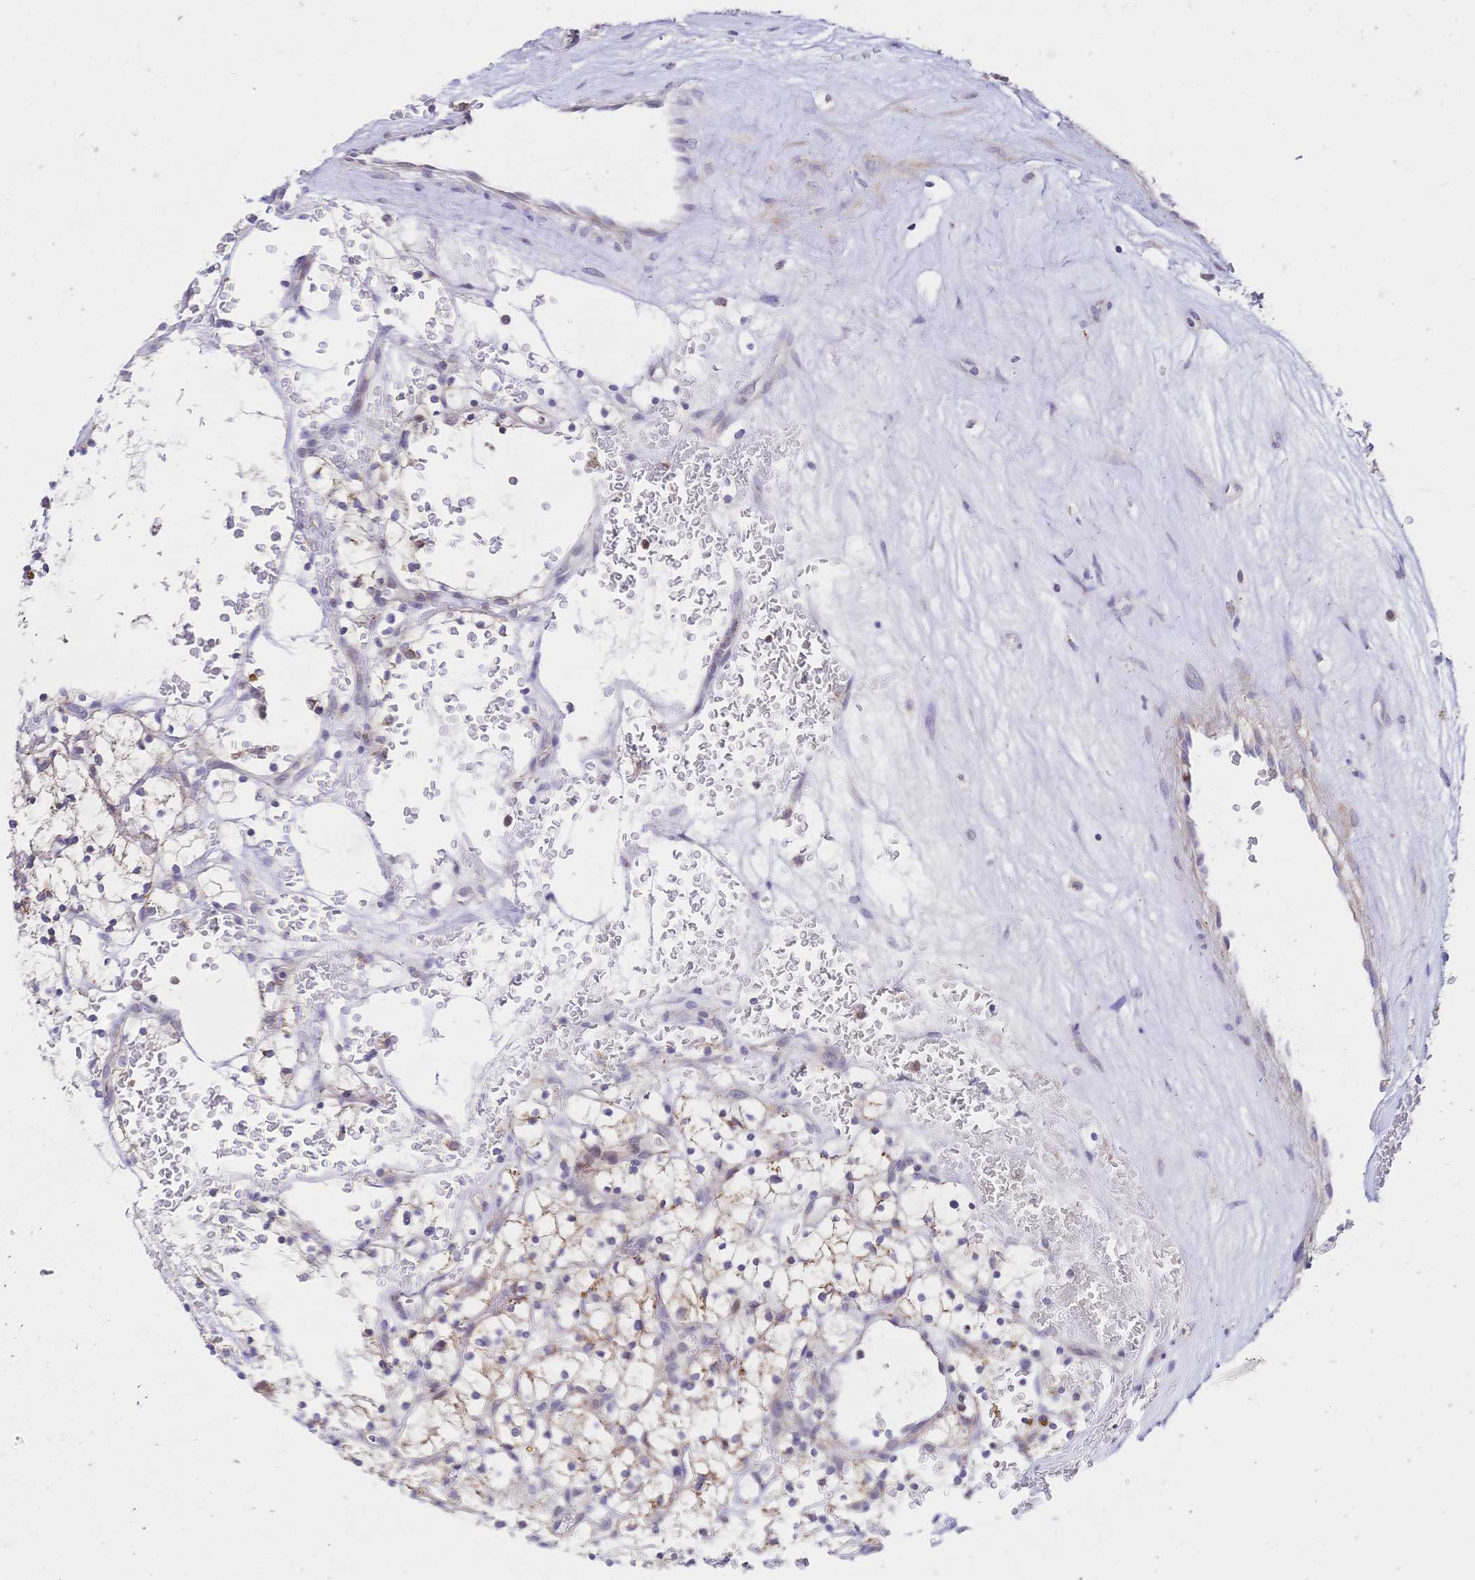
{"staining": {"intensity": "weak", "quantity": "<25%", "location": "cytoplasmic/membranous"}, "tissue": "renal cancer", "cell_type": "Tumor cells", "image_type": "cancer", "snomed": [{"axis": "morphology", "description": "Adenocarcinoma, NOS"}, {"axis": "topography", "description": "Kidney"}], "caption": "Tumor cells are negative for protein expression in human renal cancer.", "gene": "CLEC18B", "patient": {"sex": "female", "age": 64}}